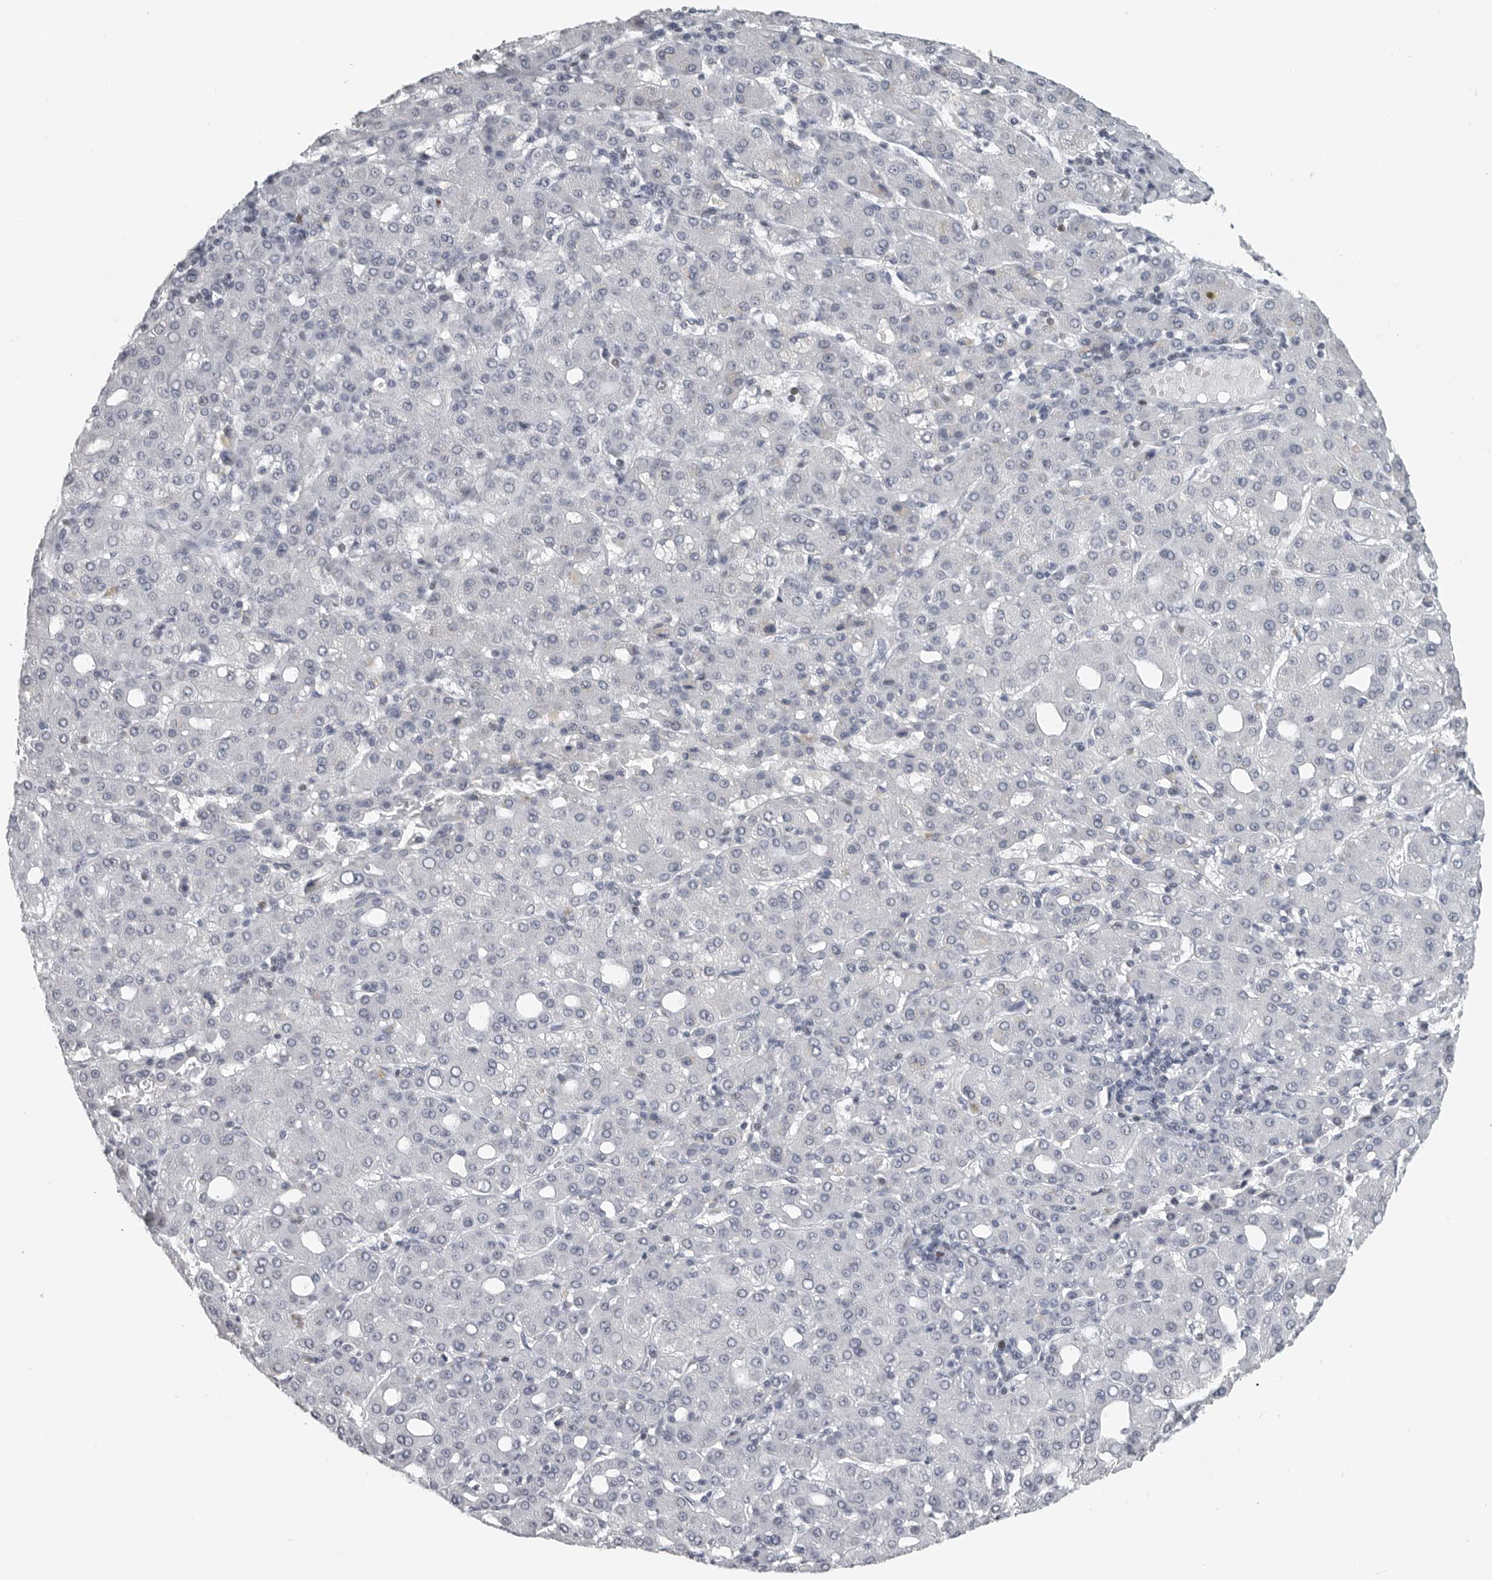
{"staining": {"intensity": "negative", "quantity": "none", "location": "none"}, "tissue": "liver cancer", "cell_type": "Tumor cells", "image_type": "cancer", "snomed": [{"axis": "morphology", "description": "Carcinoma, Hepatocellular, NOS"}, {"axis": "topography", "description": "Liver"}], "caption": "The image reveals no staining of tumor cells in hepatocellular carcinoma (liver).", "gene": "SATB2", "patient": {"sex": "male", "age": 65}}